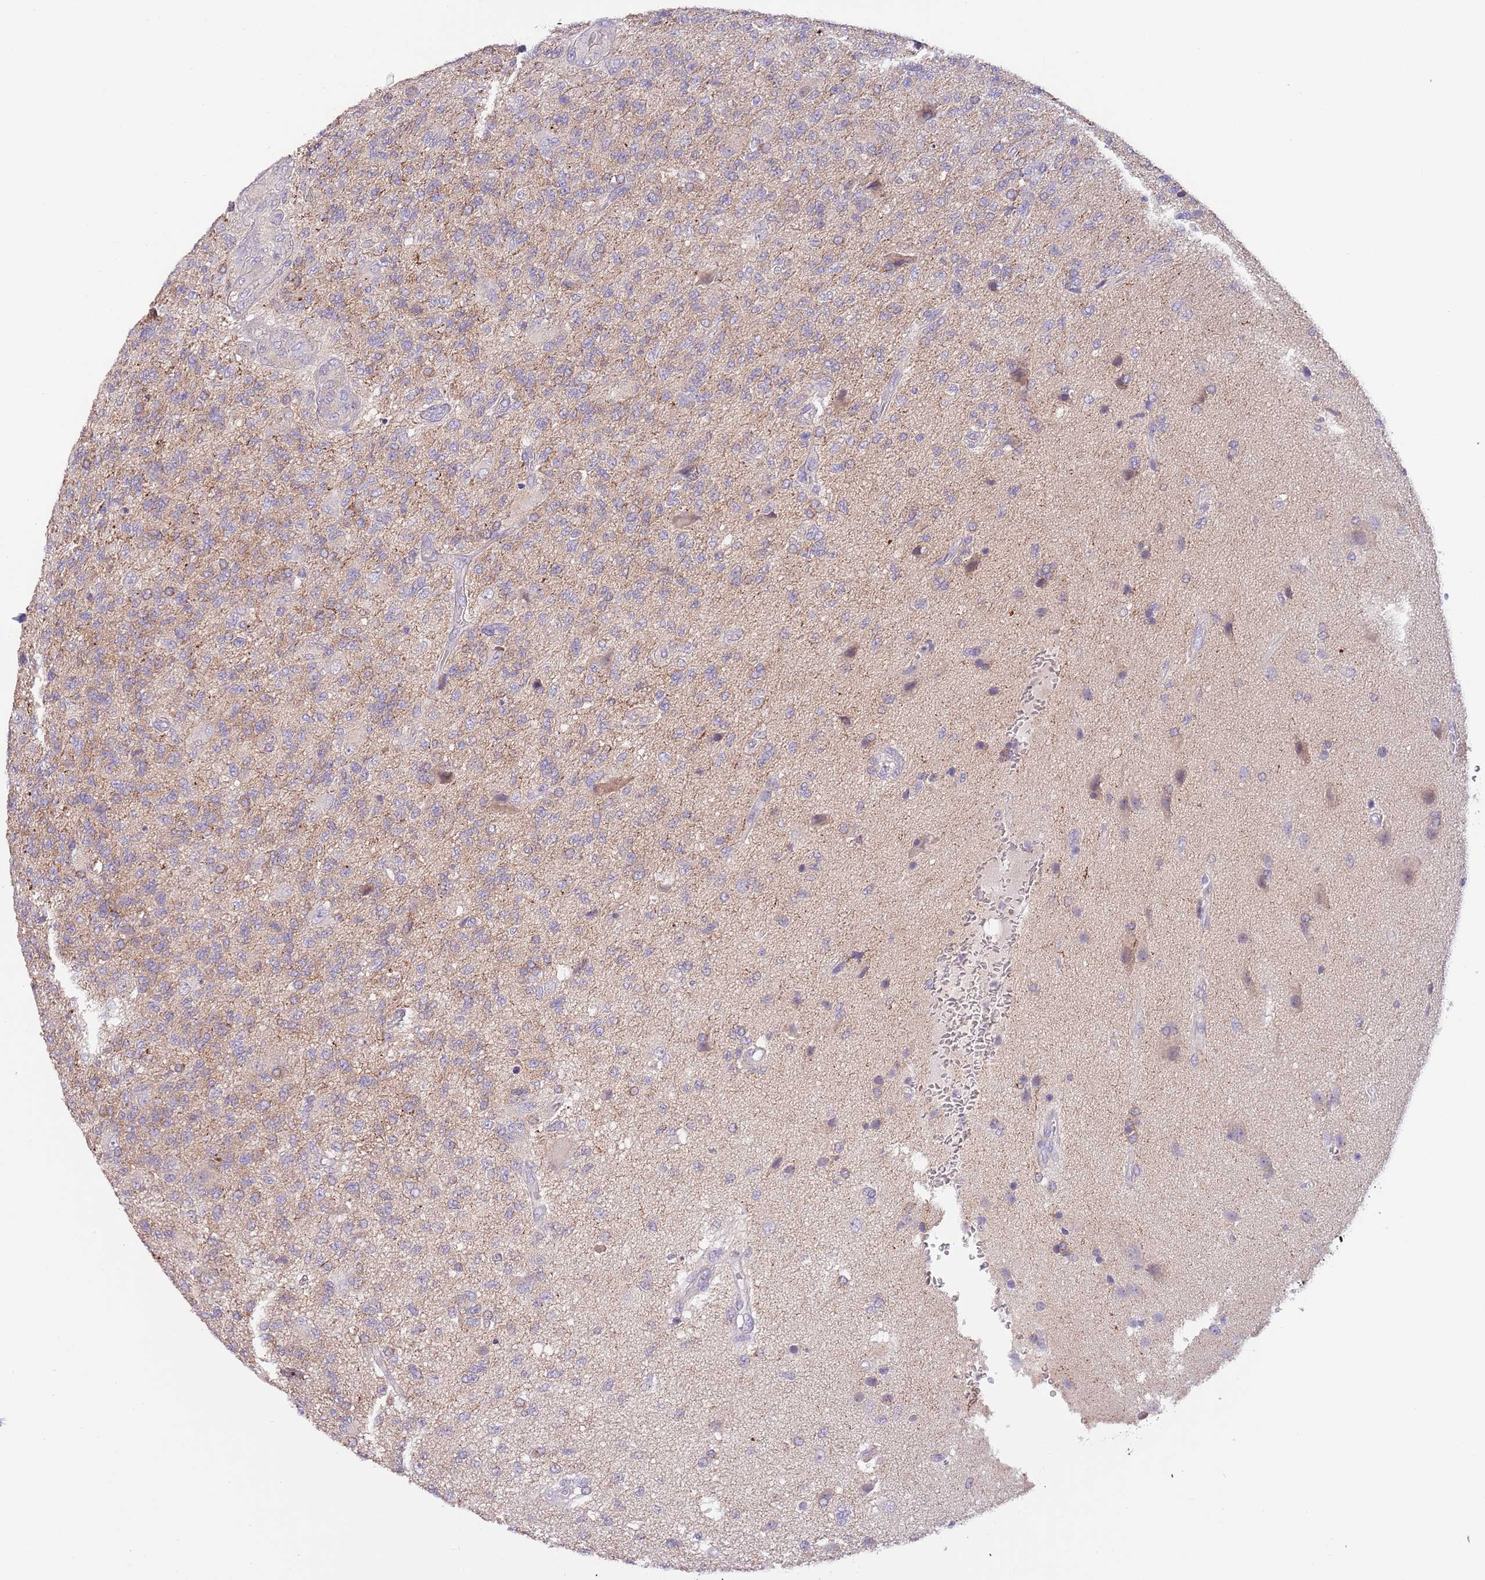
{"staining": {"intensity": "negative", "quantity": "none", "location": "none"}, "tissue": "glioma", "cell_type": "Tumor cells", "image_type": "cancer", "snomed": [{"axis": "morphology", "description": "Glioma, malignant, High grade"}, {"axis": "topography", "description": "Brain"}], "caption": "Tumor cells are negative for brown protein staining in glioma.", "gene": "ZNF658", "patient": {"sex": "male", "age": 56}}